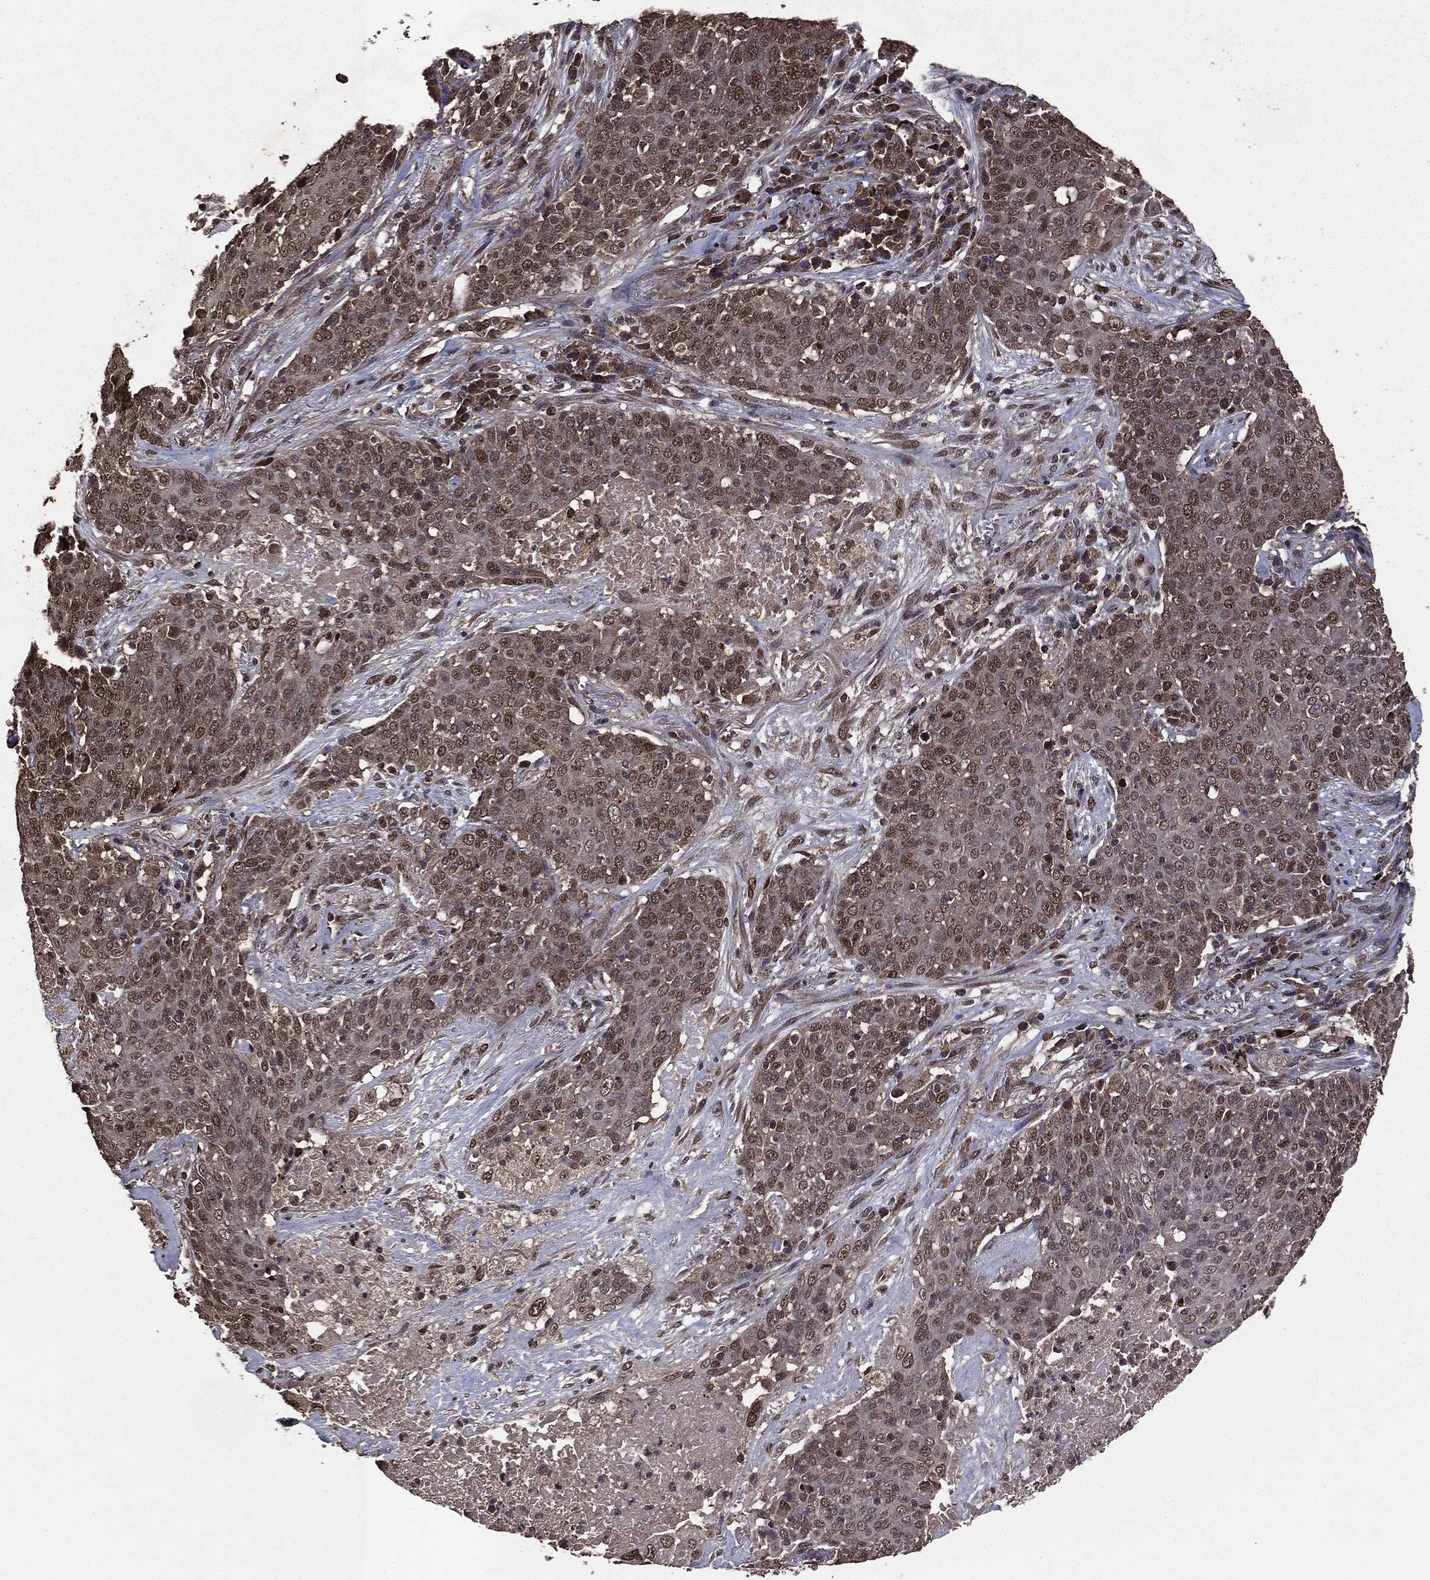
{"staining": {"intensity": "moderate", "quantity": "<25%", "location": "nuclear"}, "tissue": "lung cancer", "cell_type": "Tumor cells", "image_type": "cancer", "snomed": [{"axis": "morphology", "description": "Squamous cell carcinoma, NOS"}, {"axis": "topography", "description": "Lung"}], "caption": "A high-resolution photomicrograph shows immunohistochemistry (IHC) staining of lung cancer, which exhibits moderate nuclear positivity in about <25% of tumor cells.", "gene": "PPP6R2", "patient": {"sex": "male", "age": 82}}